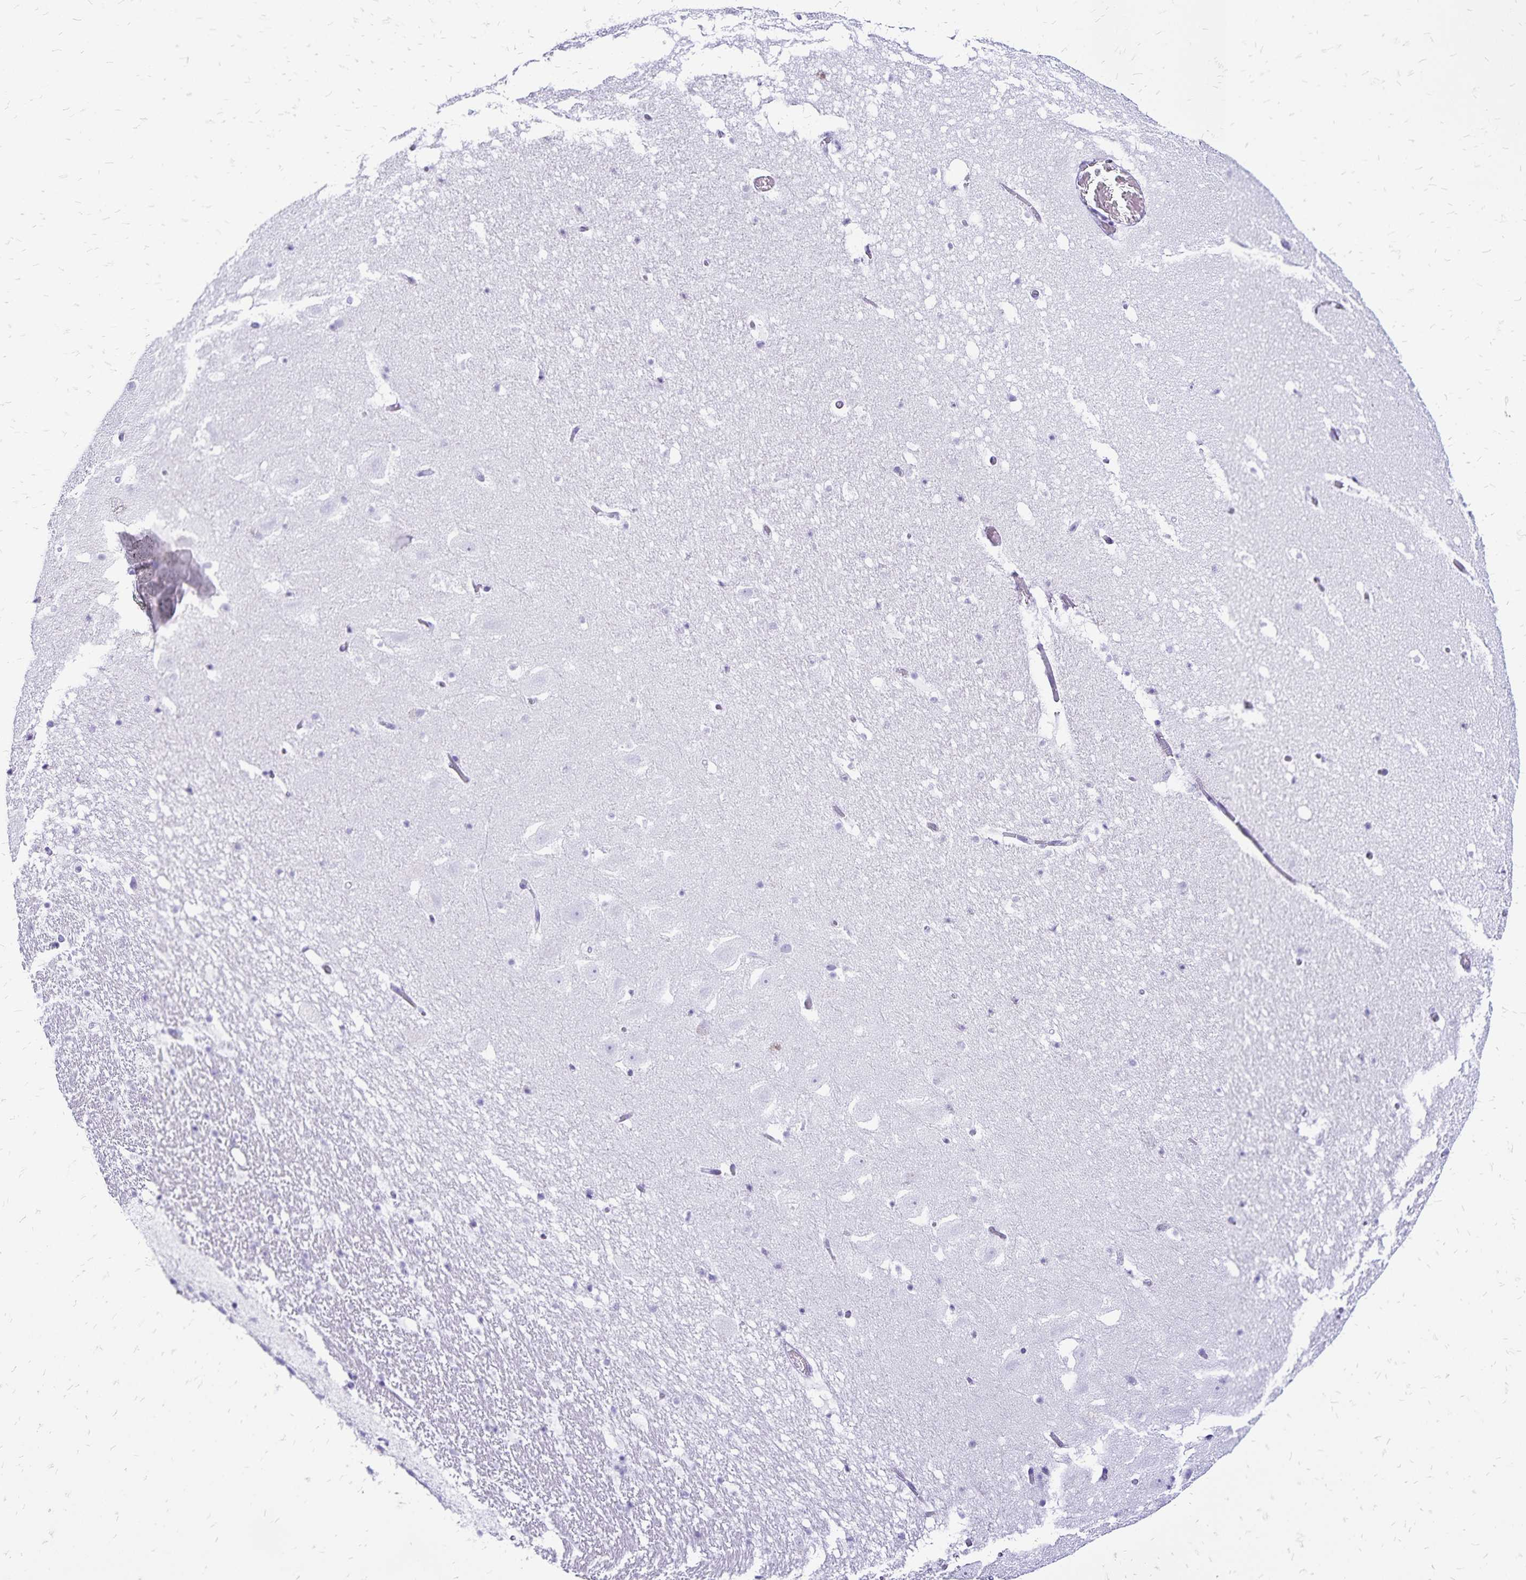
{"staining": {"intensity": "negative", "quantity": "none", "location": "none"}, "tissue": "hippocampus", "cell_type": "Glial cells", "image_type": "normal", "snomed": [{"axis": "morphology", "description": "Normal tissue, NOS"}, {"axis": "topography", "description": "Hippocampus"}], "caption": "High power microscopy image of an immunohistochemistry micrograph of benign hippocampus, revealing no significant staining in glial cells.", "gene": "LIN28B", "patient": {"sex": "female", "age": 42}}